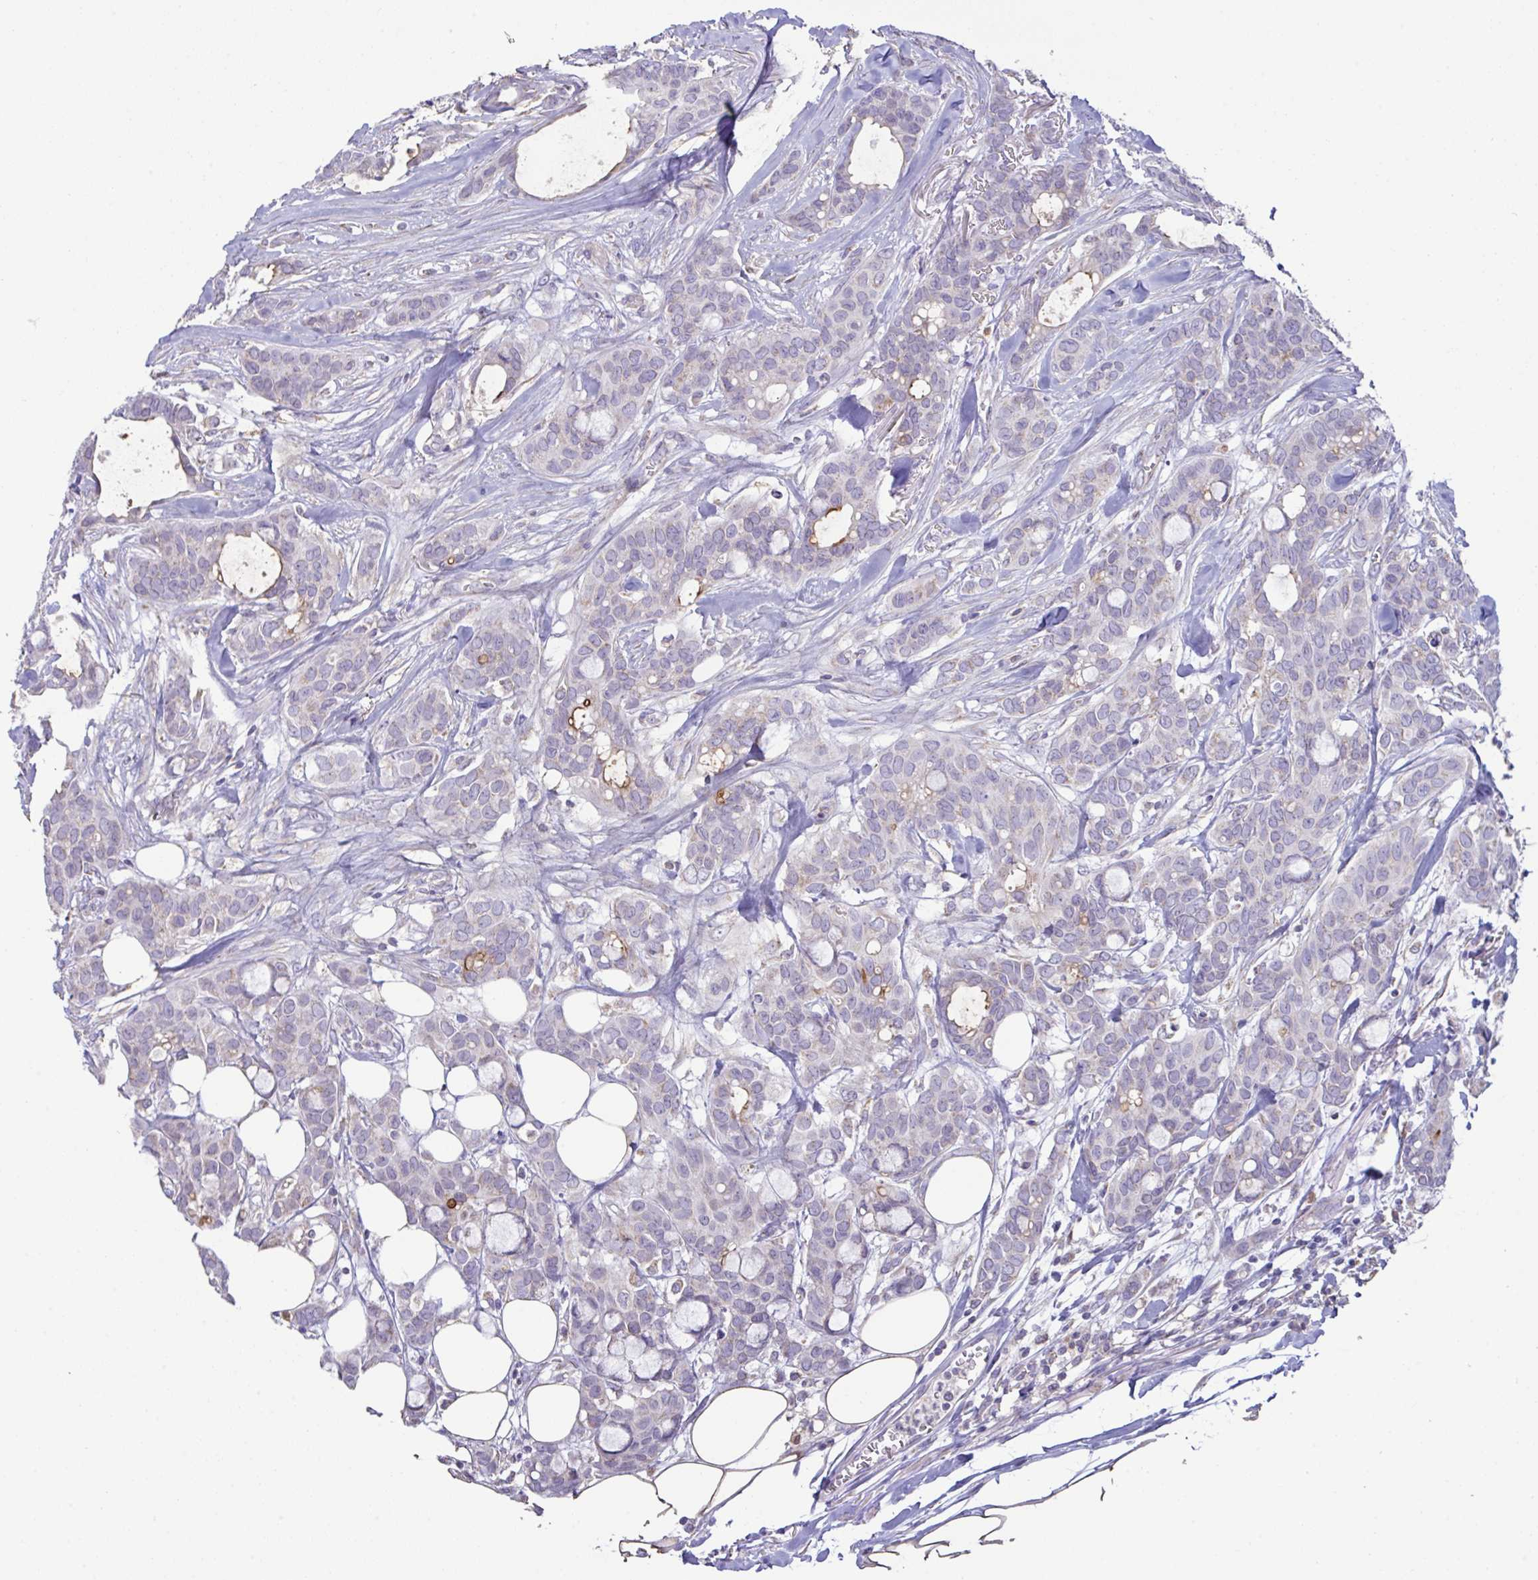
{"staining": {"intensity": "negative", "quantity": "none", "location": "none"}, "tissue": "breast cancer", "cell_type": "Tumor cells", "image_type": "cancer", "snomed": [{"axis": "morphology", "description": "Duct carcinoma"}, {"axis": "topography", "description": "Breast"}], "caption": "Breast infiltrating ductal carcinoma was stained to show a protein in brown. There is no significant positivity in tumor cells. (DAB IHC visualized using brightfield microscopy, high magnification).", "gene": "DOK7", "patient": {"sex": "female", "age": 84}}